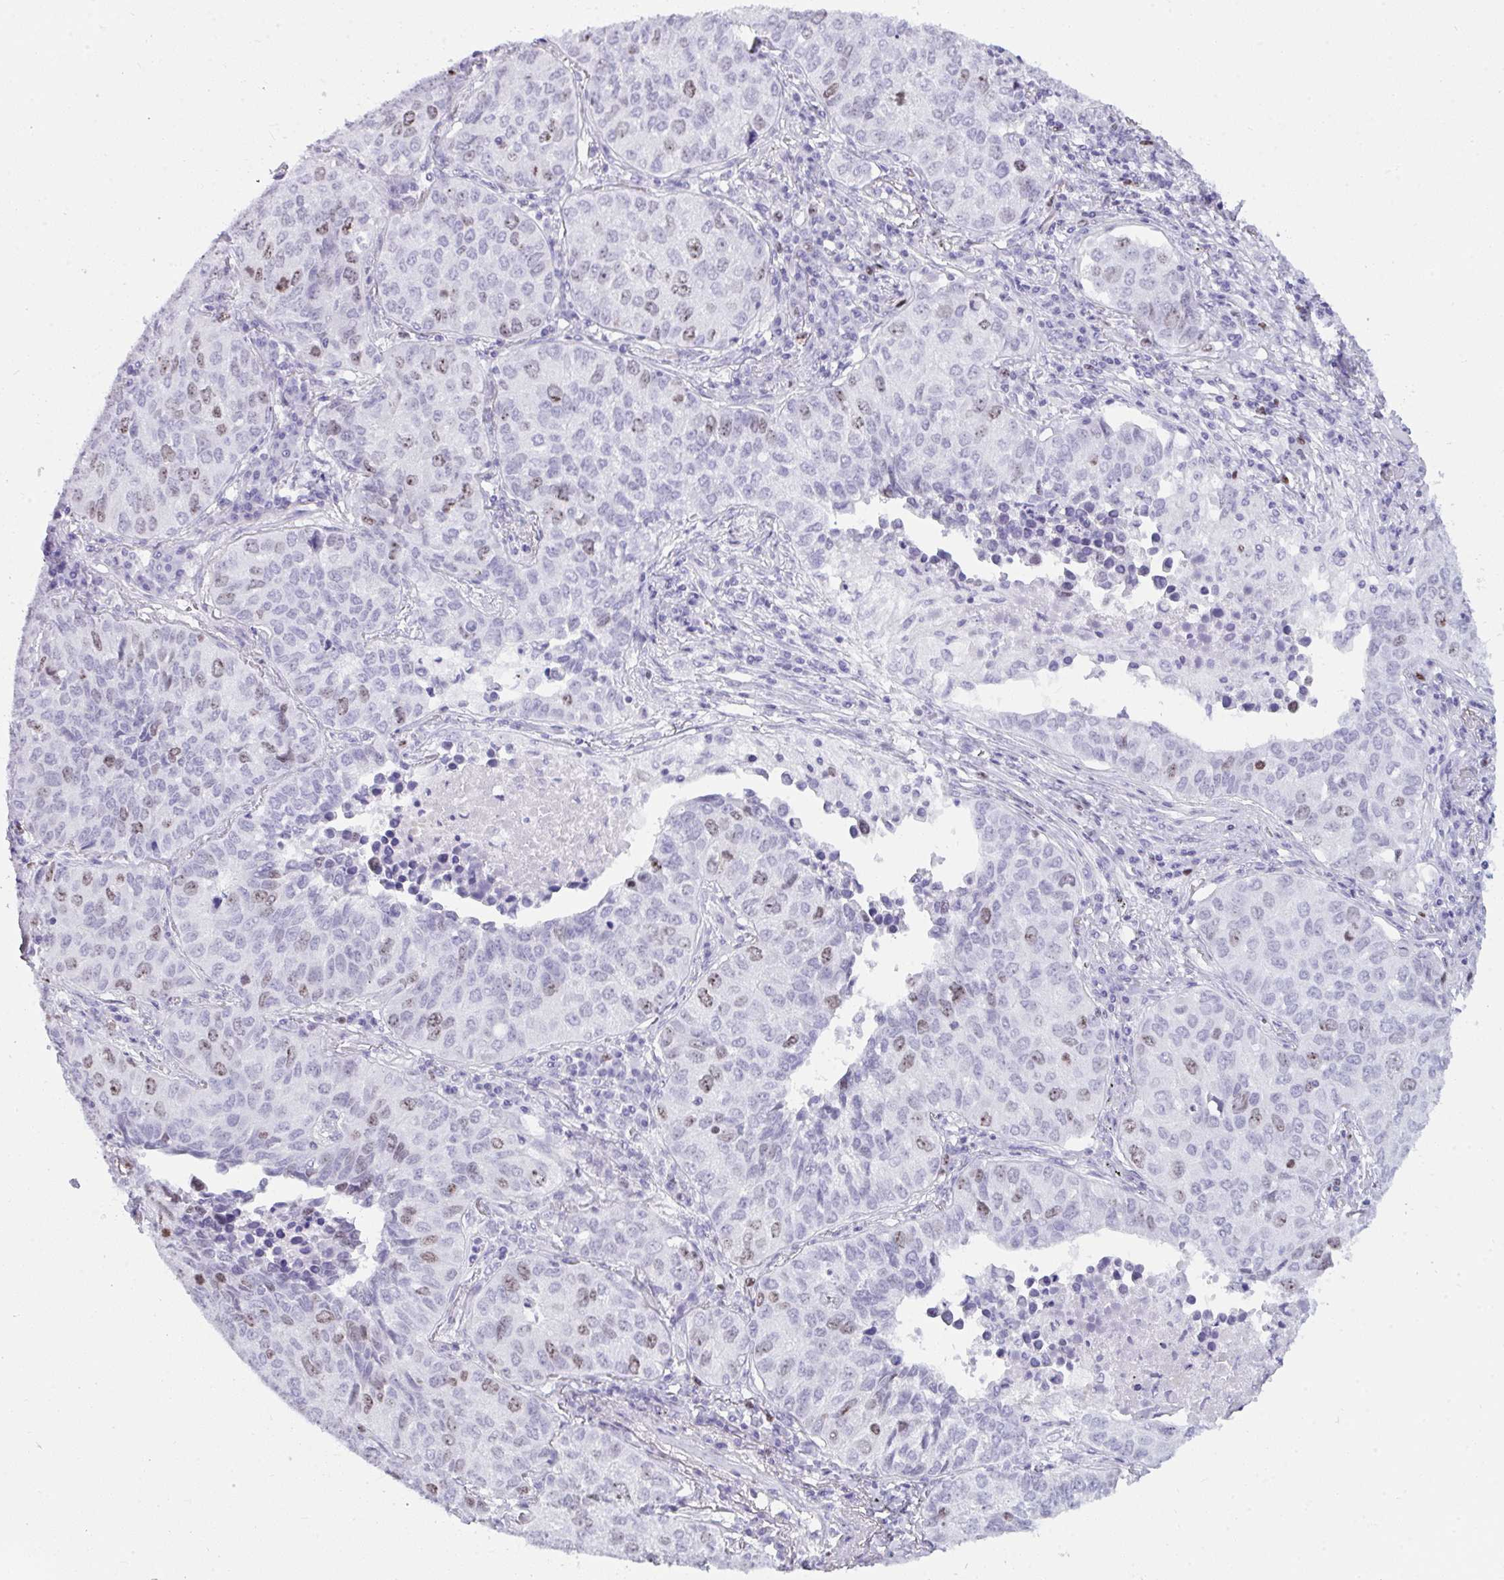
{"staining": {"intensity": "moderate", "quantity": "<25%", "location": "nuclear"}, "tissue": "lung cancer", "cell_type": "Tumor cells", "image_type": "cancer", "snomed": [{"axis": "morphology", "description": "Adenocarcinoma, NOS"}, {"axis": "topography", "description": "Lung"}], "caption": "The image displays immunohistochemical staining of lung adenocarcinoma. There is moderate nuclear staining is seen in approximately <25% of tumor cells.", "gene": "SUZ12", "patient": {"sex": "female", "age": 50}}